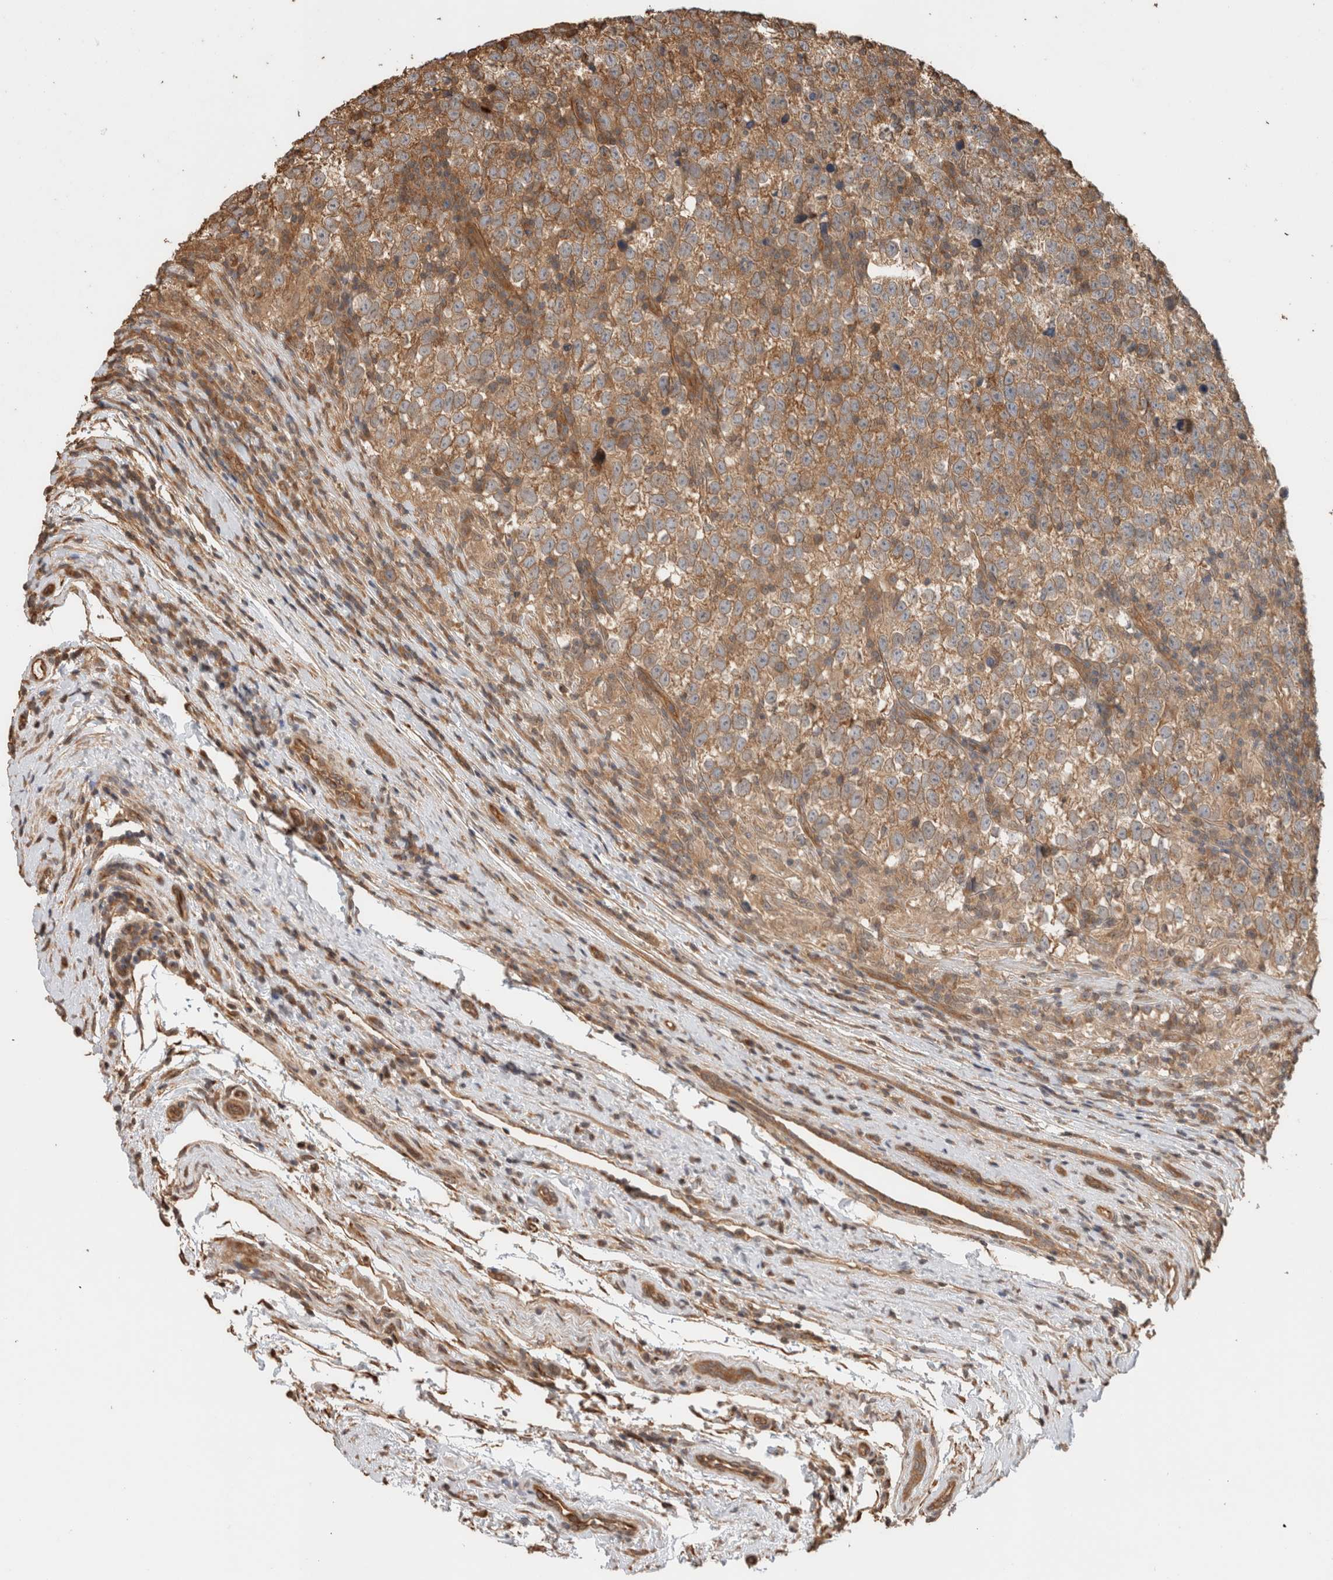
{"staining": {"intensity": "moderate", "quantity": ">75%", "location": "cytoplasmic/membranous"}, "tissue": "testis cancer", "cell_type": "Tumor cells", "image_type": "cancer", "snomed": [{"axis": "morphology", "description": "Normal tissue, NOS"}, {"axis": "morphology", "description": "Seminoma, NOS"}, {"axis": "topography", "description": "Testis"}], "caption": "A brown stain labels moderate cytoplasmic/membranous staining of a protein in testis cancer (seminoma) tumor cells.", "gene": "OTUD6B", "patient": {"sex": "male", "age": 43}}